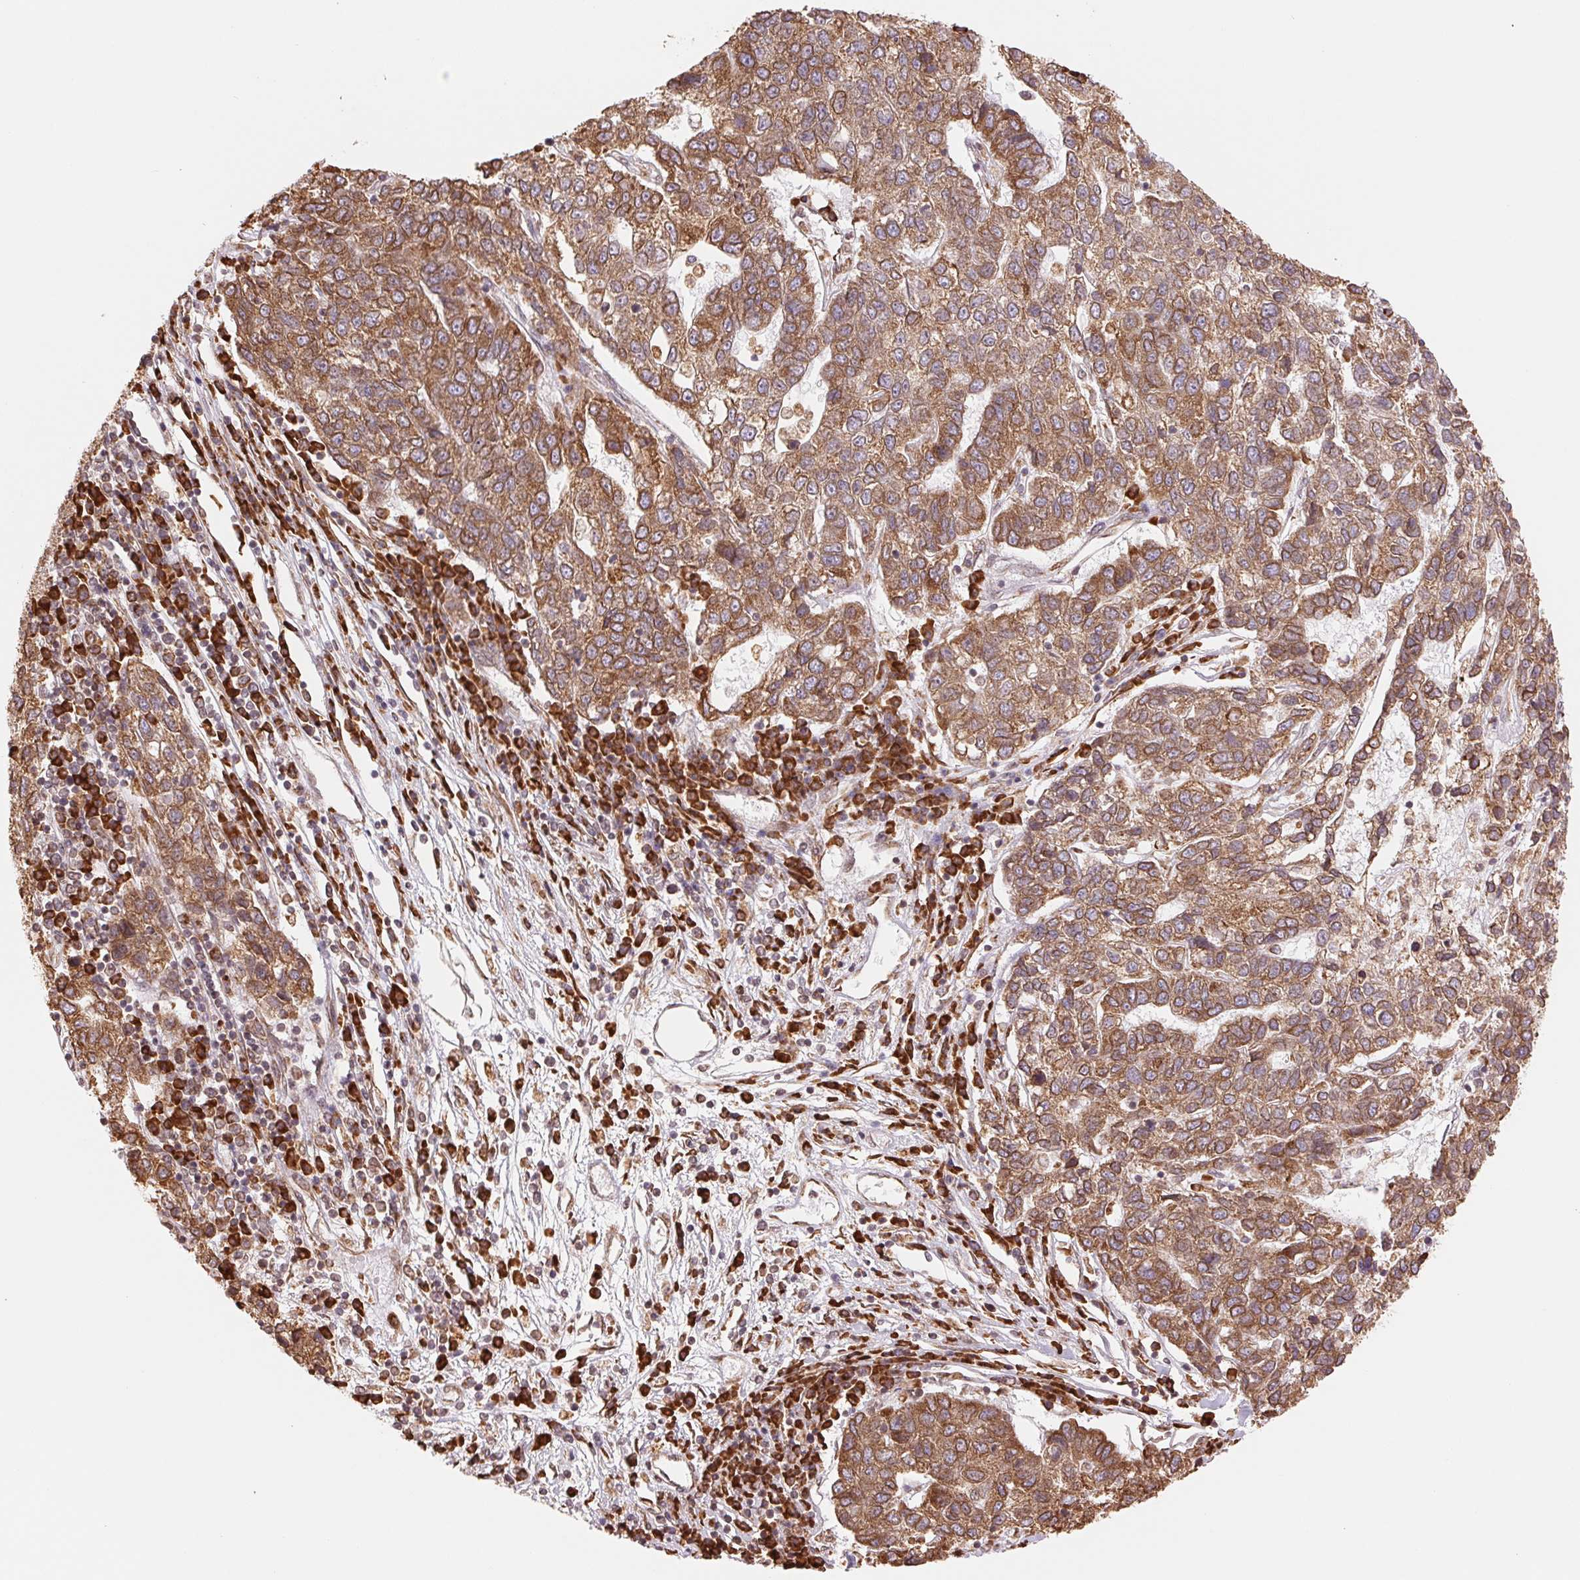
{"staining": {"intensity": "moderate", "quantity": ">75%", "location": "cytoplasmic/membranous"}, "tissue": "pancreatic cancer", "cell_type": "Tumor cells", "image_type": "cancer", "snomed": [{"axis": "morphology", "description": "Adenocarcinoma, NOS"}, {"axis": "topography", "description": "Pancreas"}], "caption": "Immunohistochemical staining of human pancreatic cancer (adenocarcinoma) demonstrates moderate cytoplasmic/membranous protein expression in about >75% of tumor cells.", "gene": "RPN1", "patient": {"sex": "female", "age": 61}}